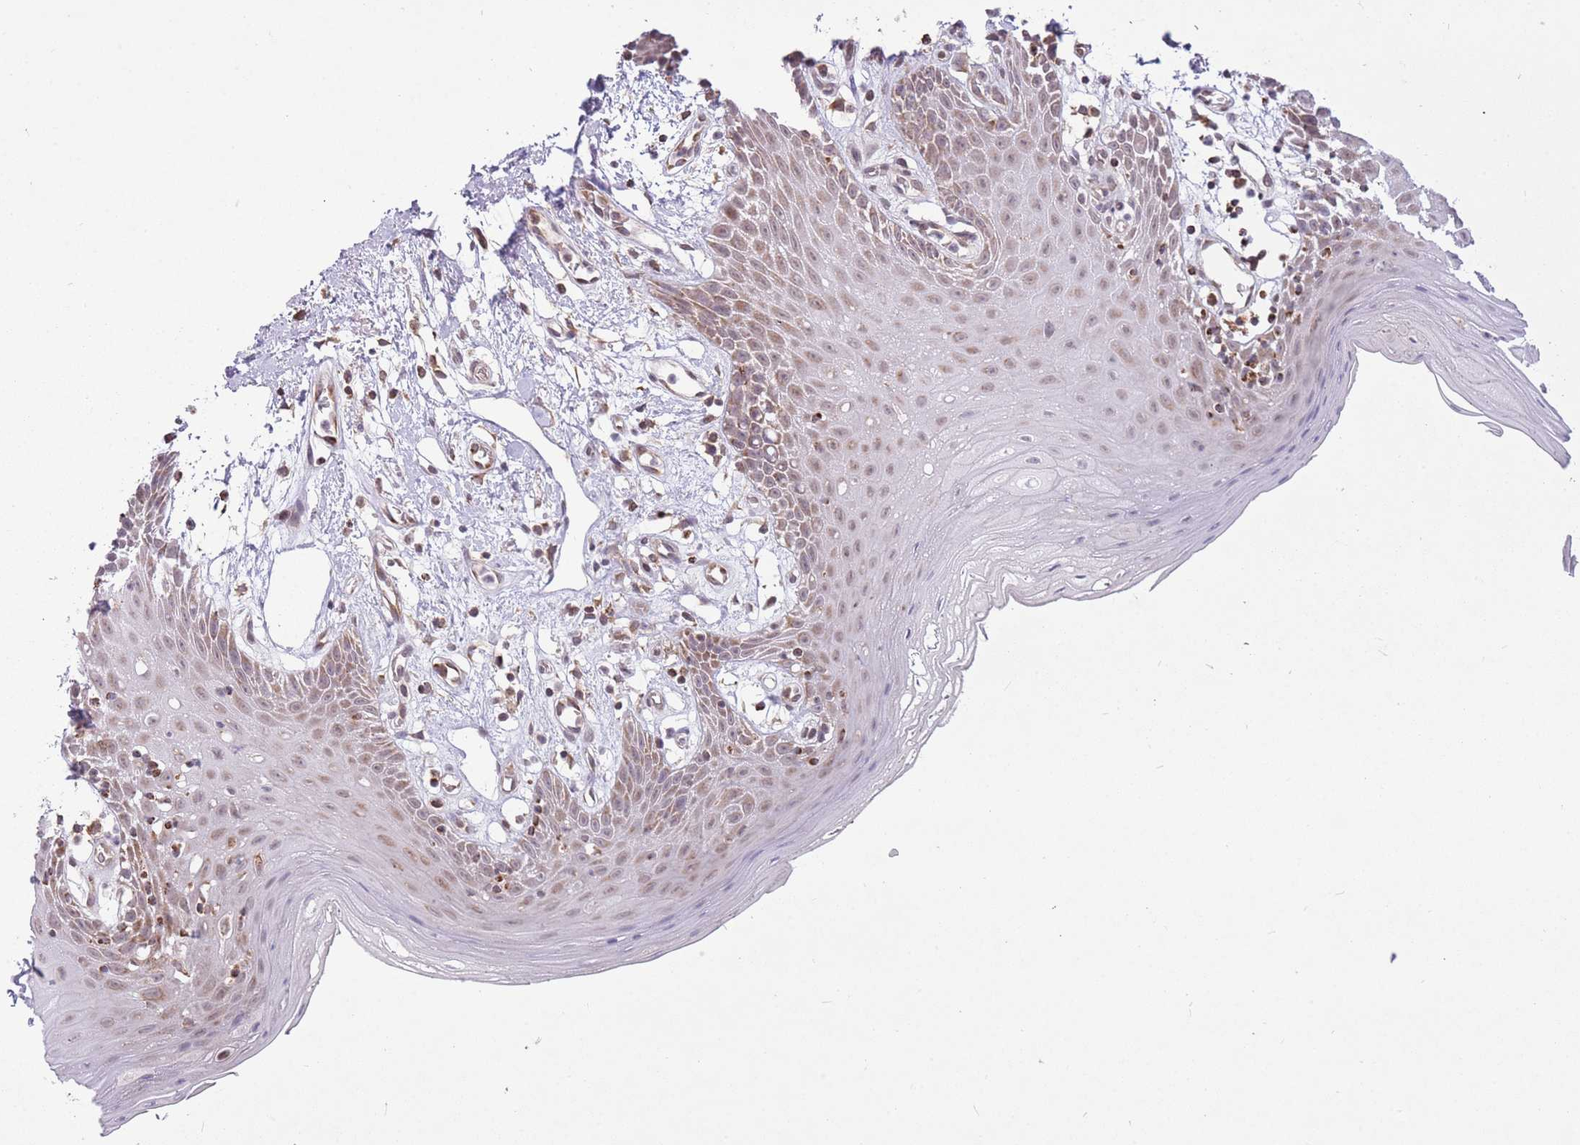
{"staining": {"intensity": "moderate", "quantity": "25%-75%", "location": "nuclear"}, "tissue": "oral mucosa", "cell_type": "Squamous epithelial cells", "image_type": "normal", "snomed": [{"axis": "morphology", "description": "Normal tissue, NOS"}, {"axis": "topography", "description": "Oral tissue"}, {"axis": "topography", "description": "Tounge, NOS"}], "caption": "Protein expression by IHC exhibits moderate nuclear expression in about 25%-75% of squamous epithelial cells in benign oral mucosa.", "gene": "DPYSL4", "patient": {"sex": "female", "age": 59}}